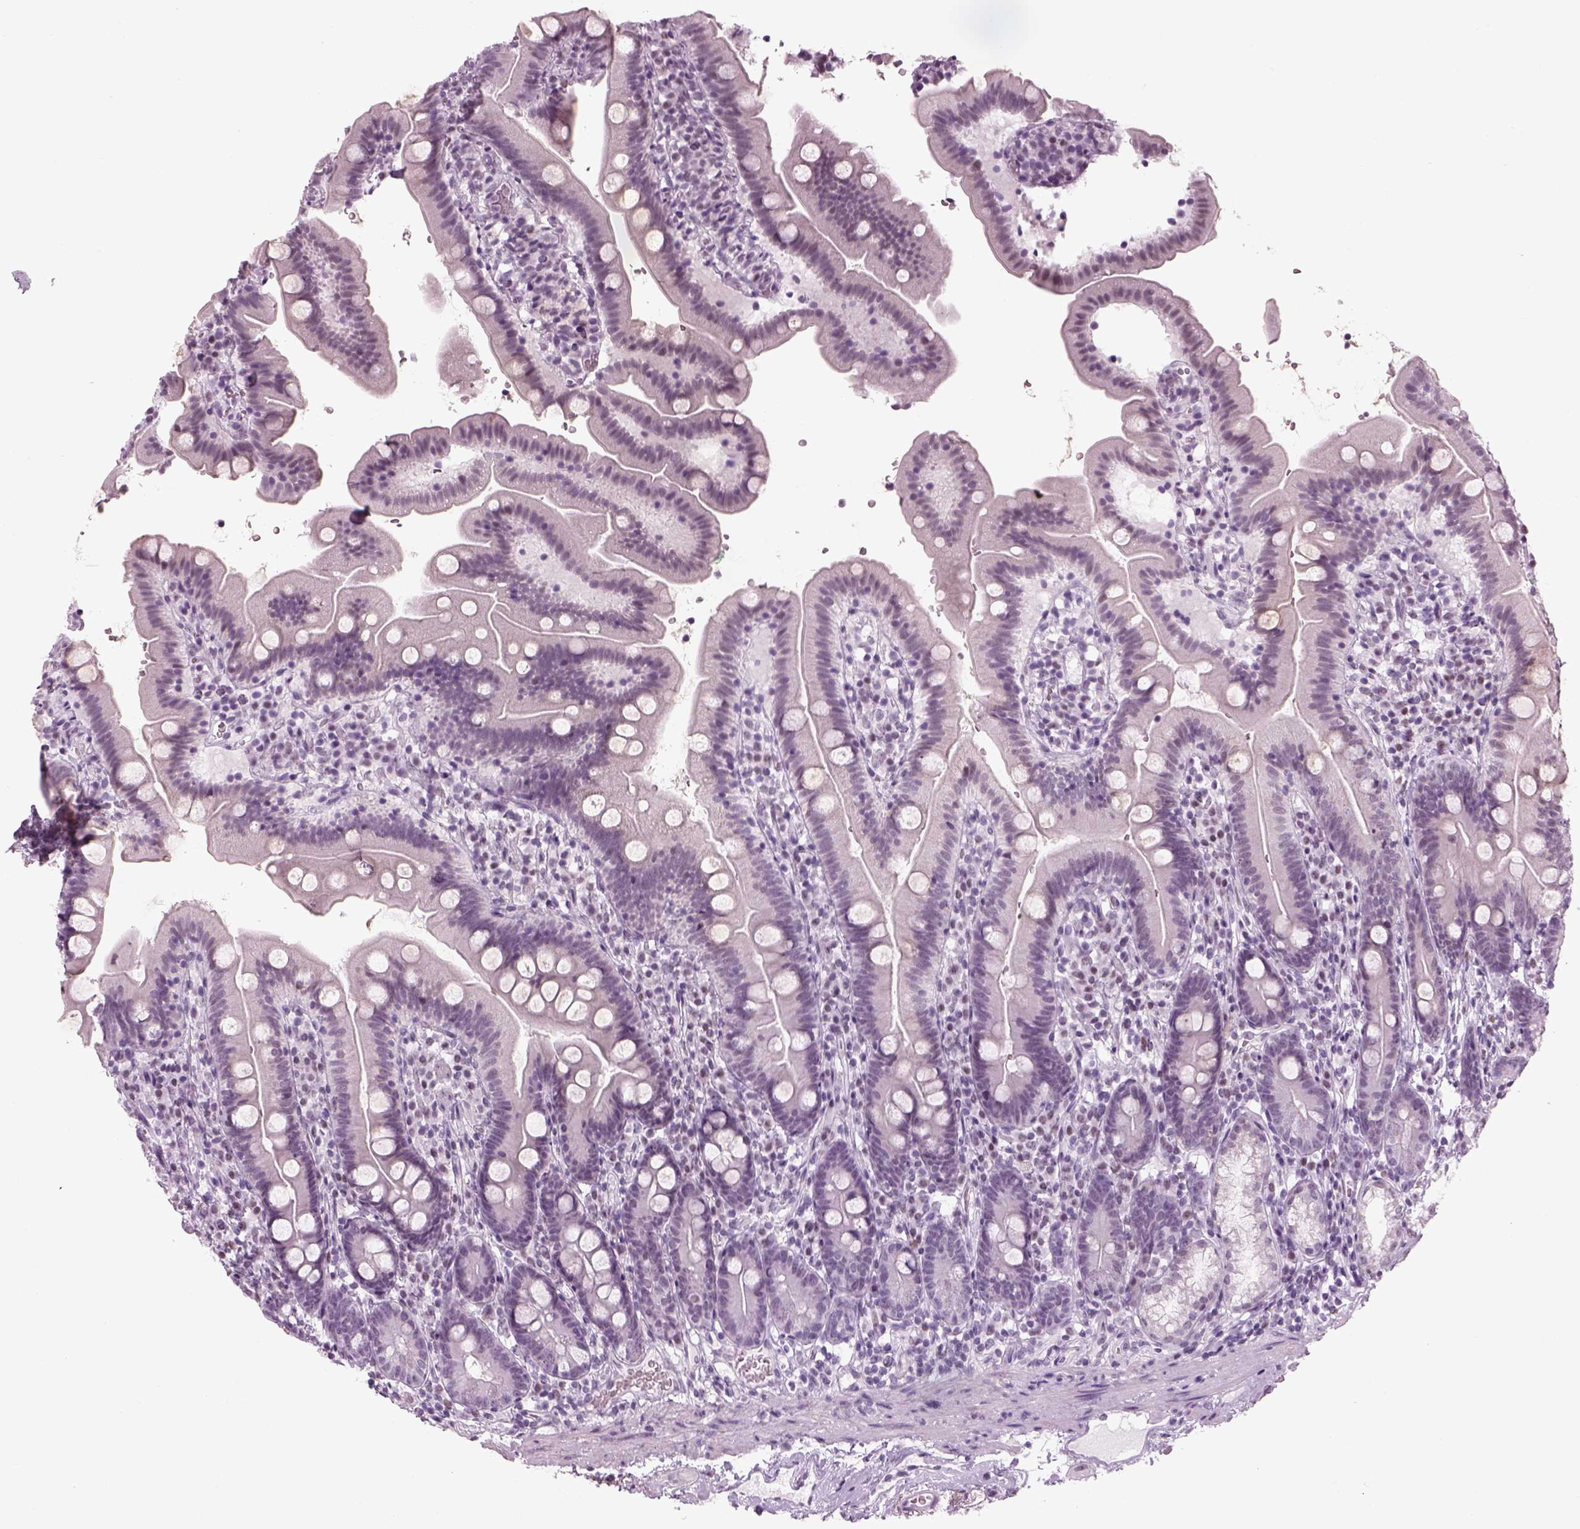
{"staining": {"intensity": "negative", "quantity": "none", "location": "none"}, "tissue": "duodenum", "cell_type": "Glandular cells", "image_type": "normal", "snomed": [{"axis": "morphology", "description": "Normal tissue, NOS"}, {"axis": "topography", "description": "Duodenum"}], "caption": "Unremarkable duodenum was stained to show a protein in brown. There is no significant expression in glandular cells. (Brightfield microscopy of DAB immunohistochemistry at high magnification).", "gene": "KCNG2", "patient": {"sex": "female", "age": 67}}